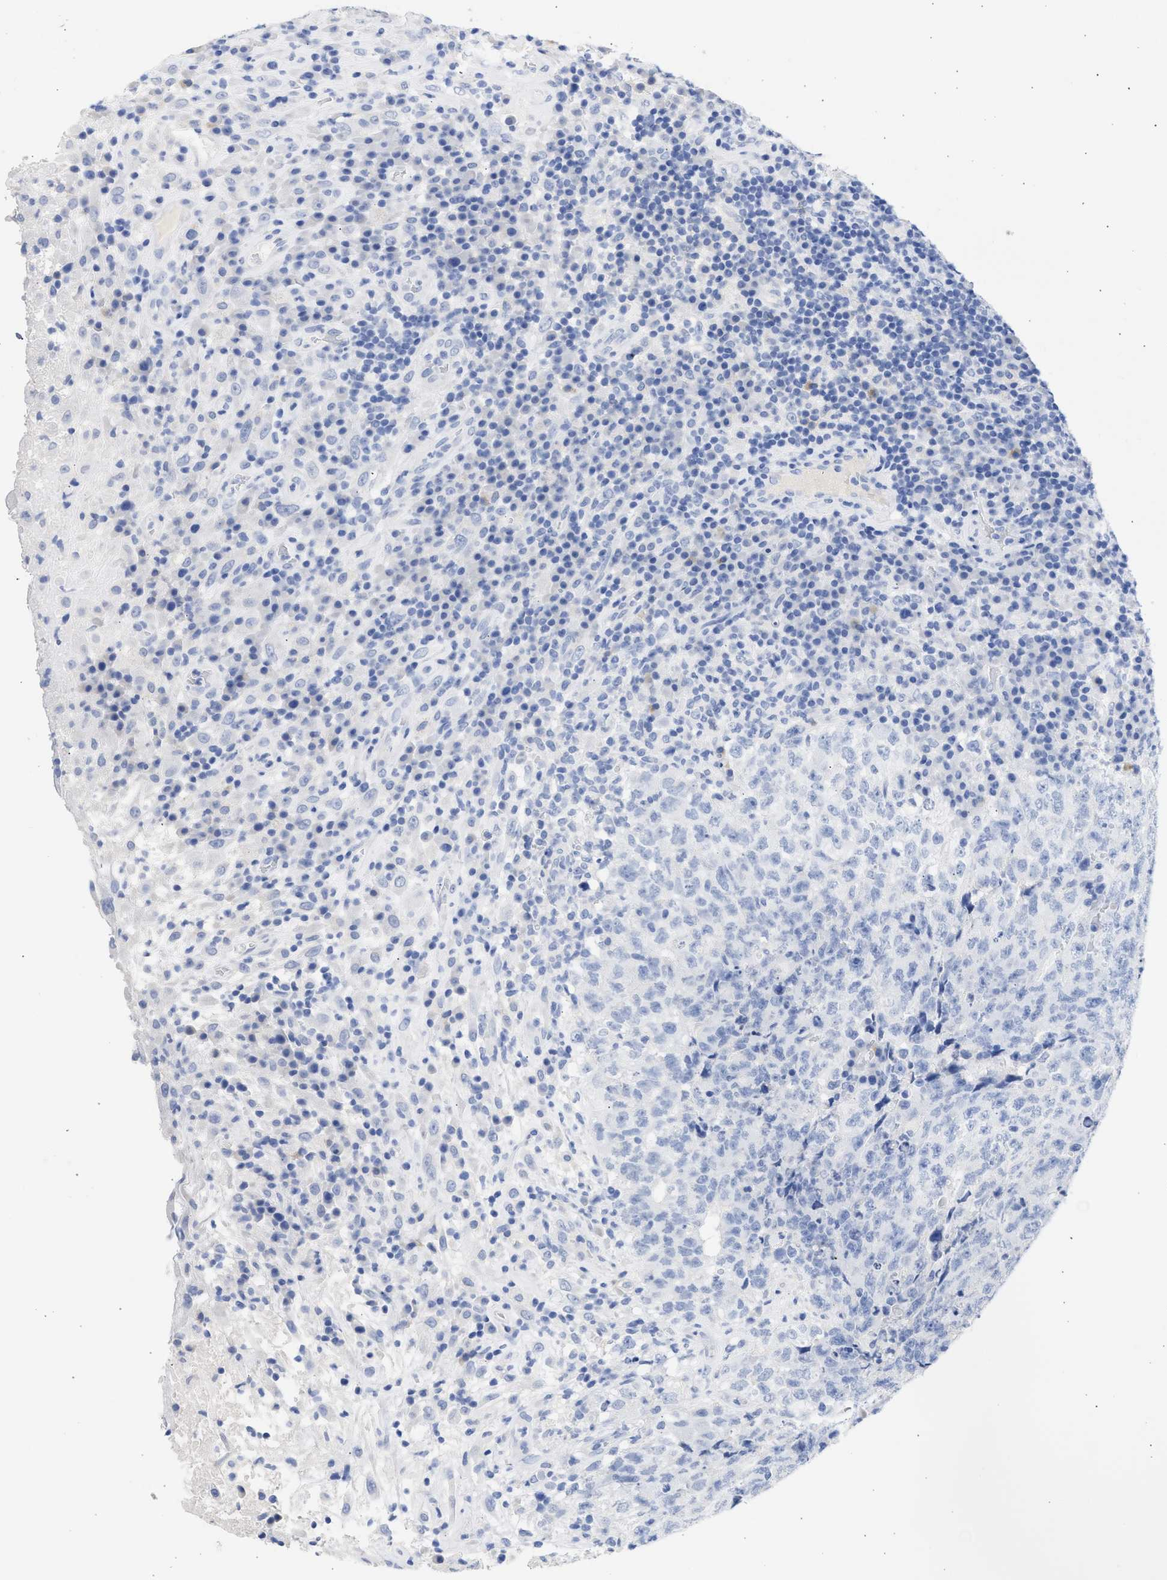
{"staining": {"intensity": "negative", "quantity": "none", "location": "none"}, "tissue": "testis cancer", "cell_type": "Tumor cells", "image_type": "cancer", "snomed": [{"axis": "morphology", "description": "Necrosis, NOS"}, {"axis": "morphology", "description": "Carcinoma, Embryonal, NOS"}, {"axis": "topography", "description": "Testis"}], "caption": "Immunohistochemical staining of human testis cancer (embryonal carcinoma) demonstrates no significant staining in tumor cells.", "gene": "NCAM1", "patient": {"sex": "male", "age": 19}}